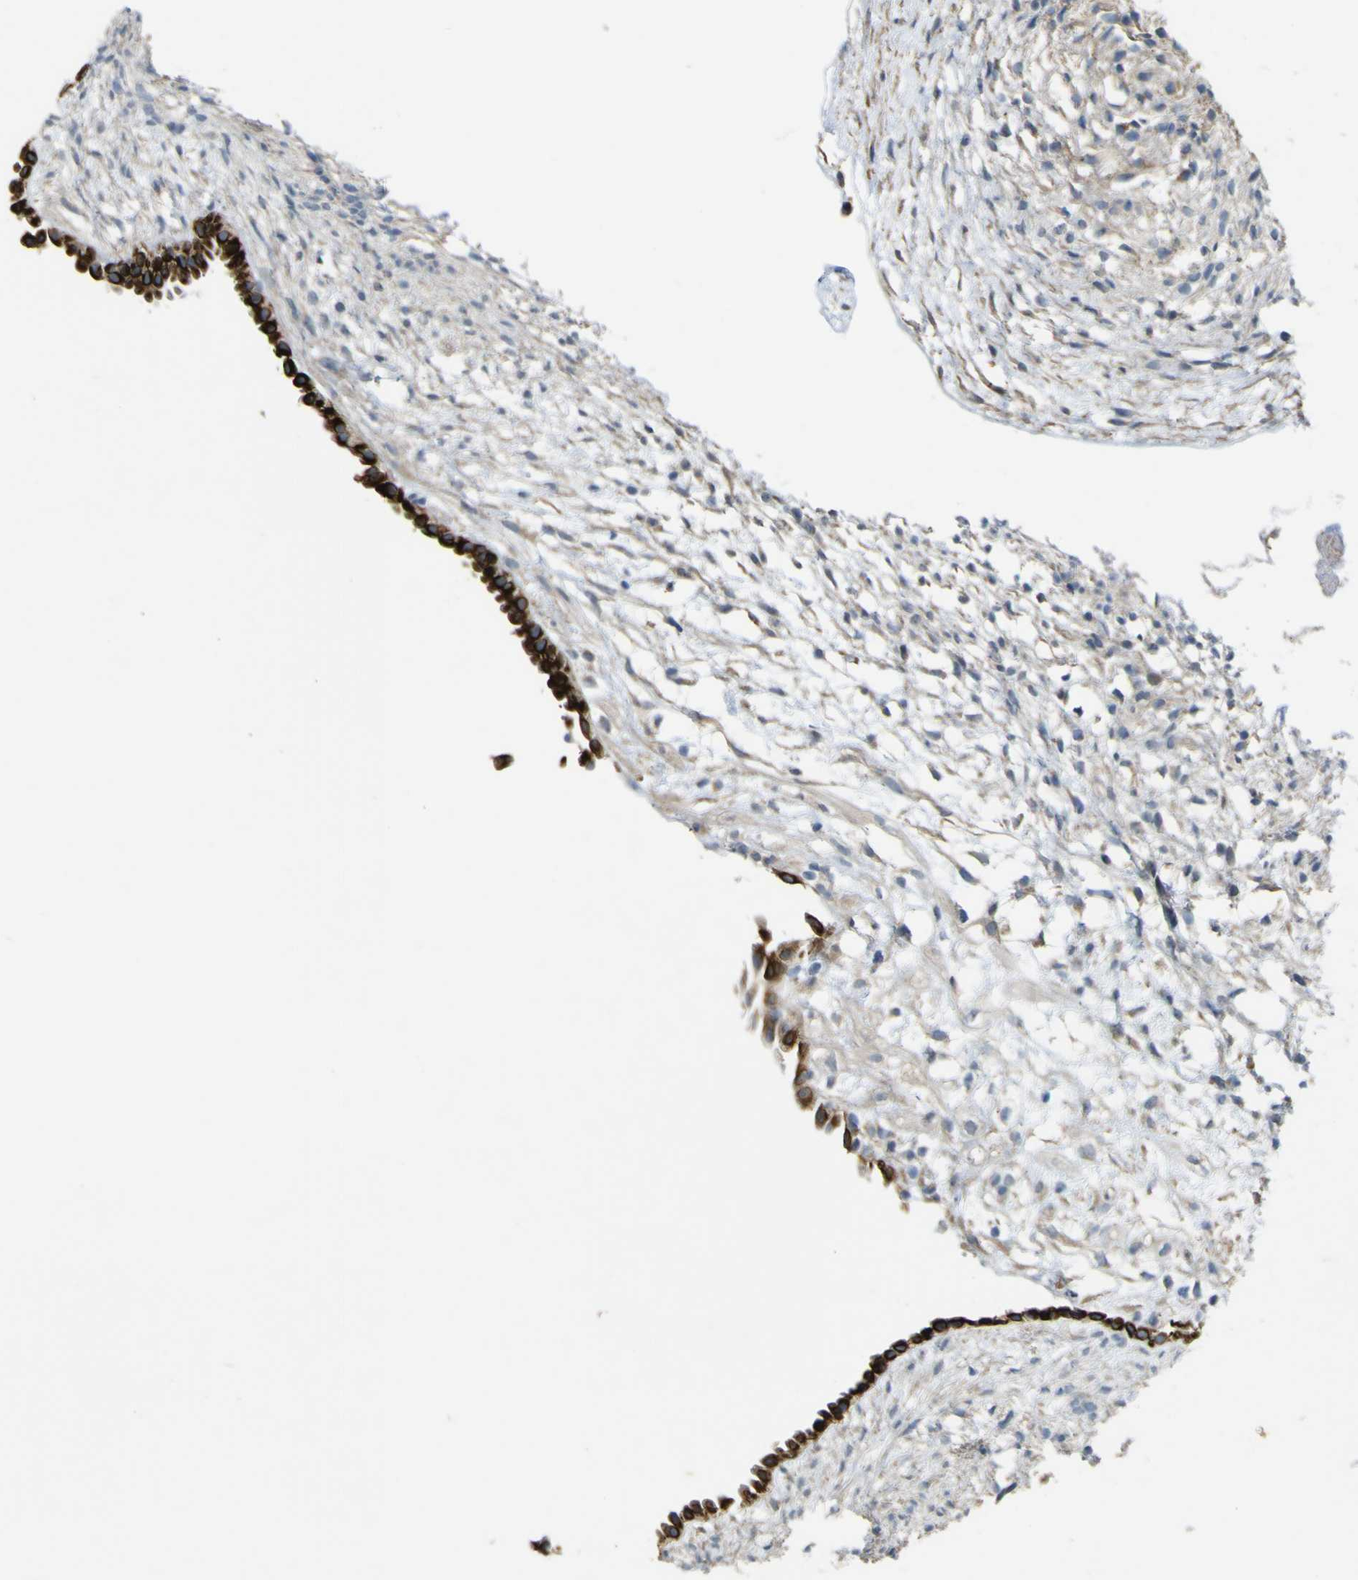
{"staining": {"intensity": "negative", "quantity": "none", "location": "none"}, "tissue": "ovary", "cell_type": "Ovarian stroma cells", "image_type": "normal", "snomed": [{"axis": "morphology", "description": "Normal tissue, NOS"}, {"axis": "morphology", "description": "Cyst, NOS"}, {"axis": "topography", "description": "Ovary"}], "caption": "IHC photomicrograph of unremarkable ovary: ovary stained with DAB displays no significant protein staining in ovarian stroma cells.", "gene": "LBHD1", "patient": {"sex": "female", "age": 18}}